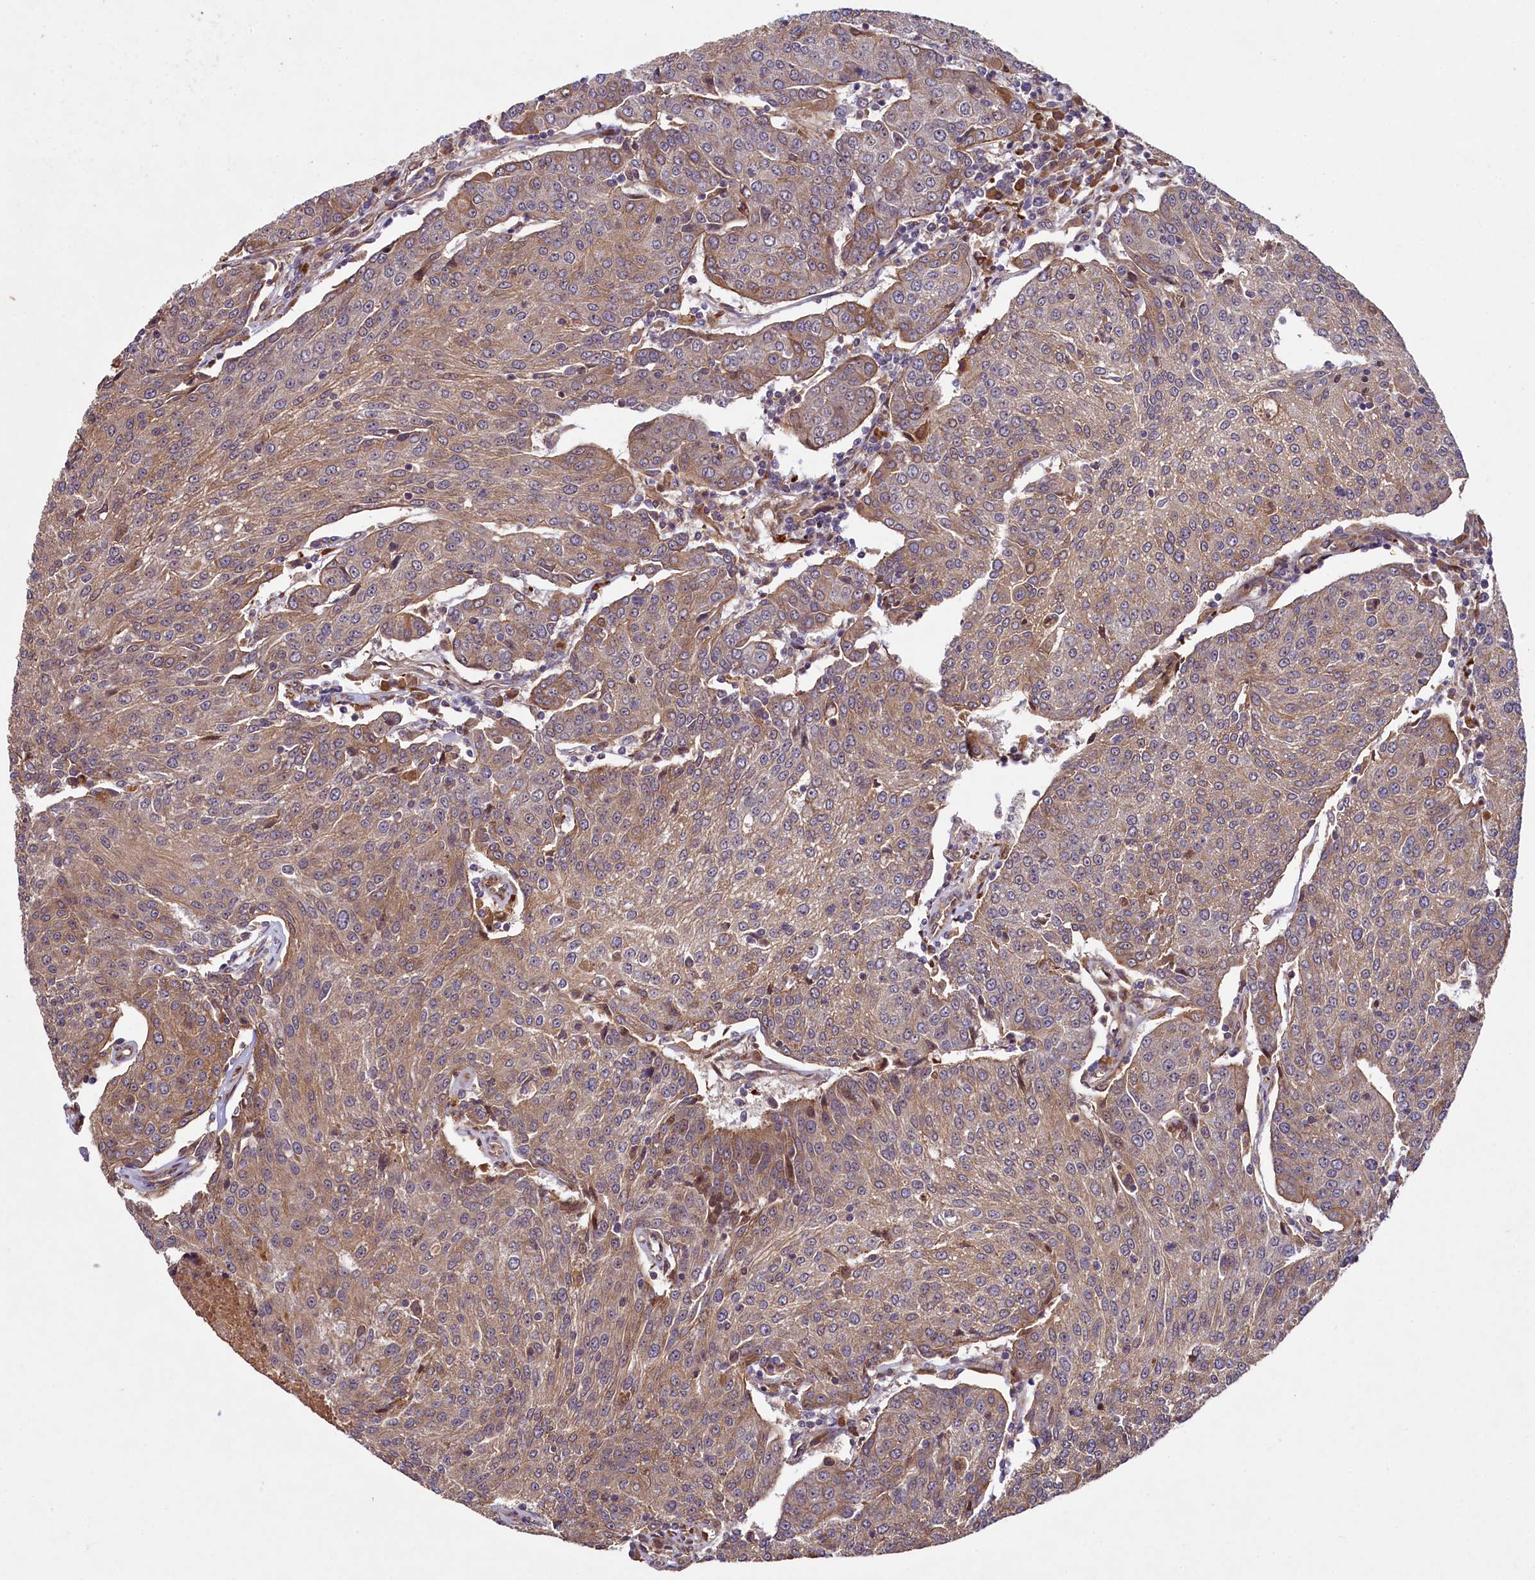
{"staining": {"intensity": "weak", "quantity": ">75%", "location": "cytoplasmic/membranous"}, "tissue": "urothelial cancer", "cell_type": "Tumor cells", "image_type": "cancer", "snomed": [{"axis": "morphology", "description": "Urothelial carcinoma, High grade"}, {"axis": "topography", "description": "Urinary bladder"}], "caption": "Protein staining displays weak cytoplasmic/membranous staining in about >75% of tumor cells in high-grade urothelial carcinoma.", "gene": "CCDC102A", "patient": {"sex": "female", "age": 85}}